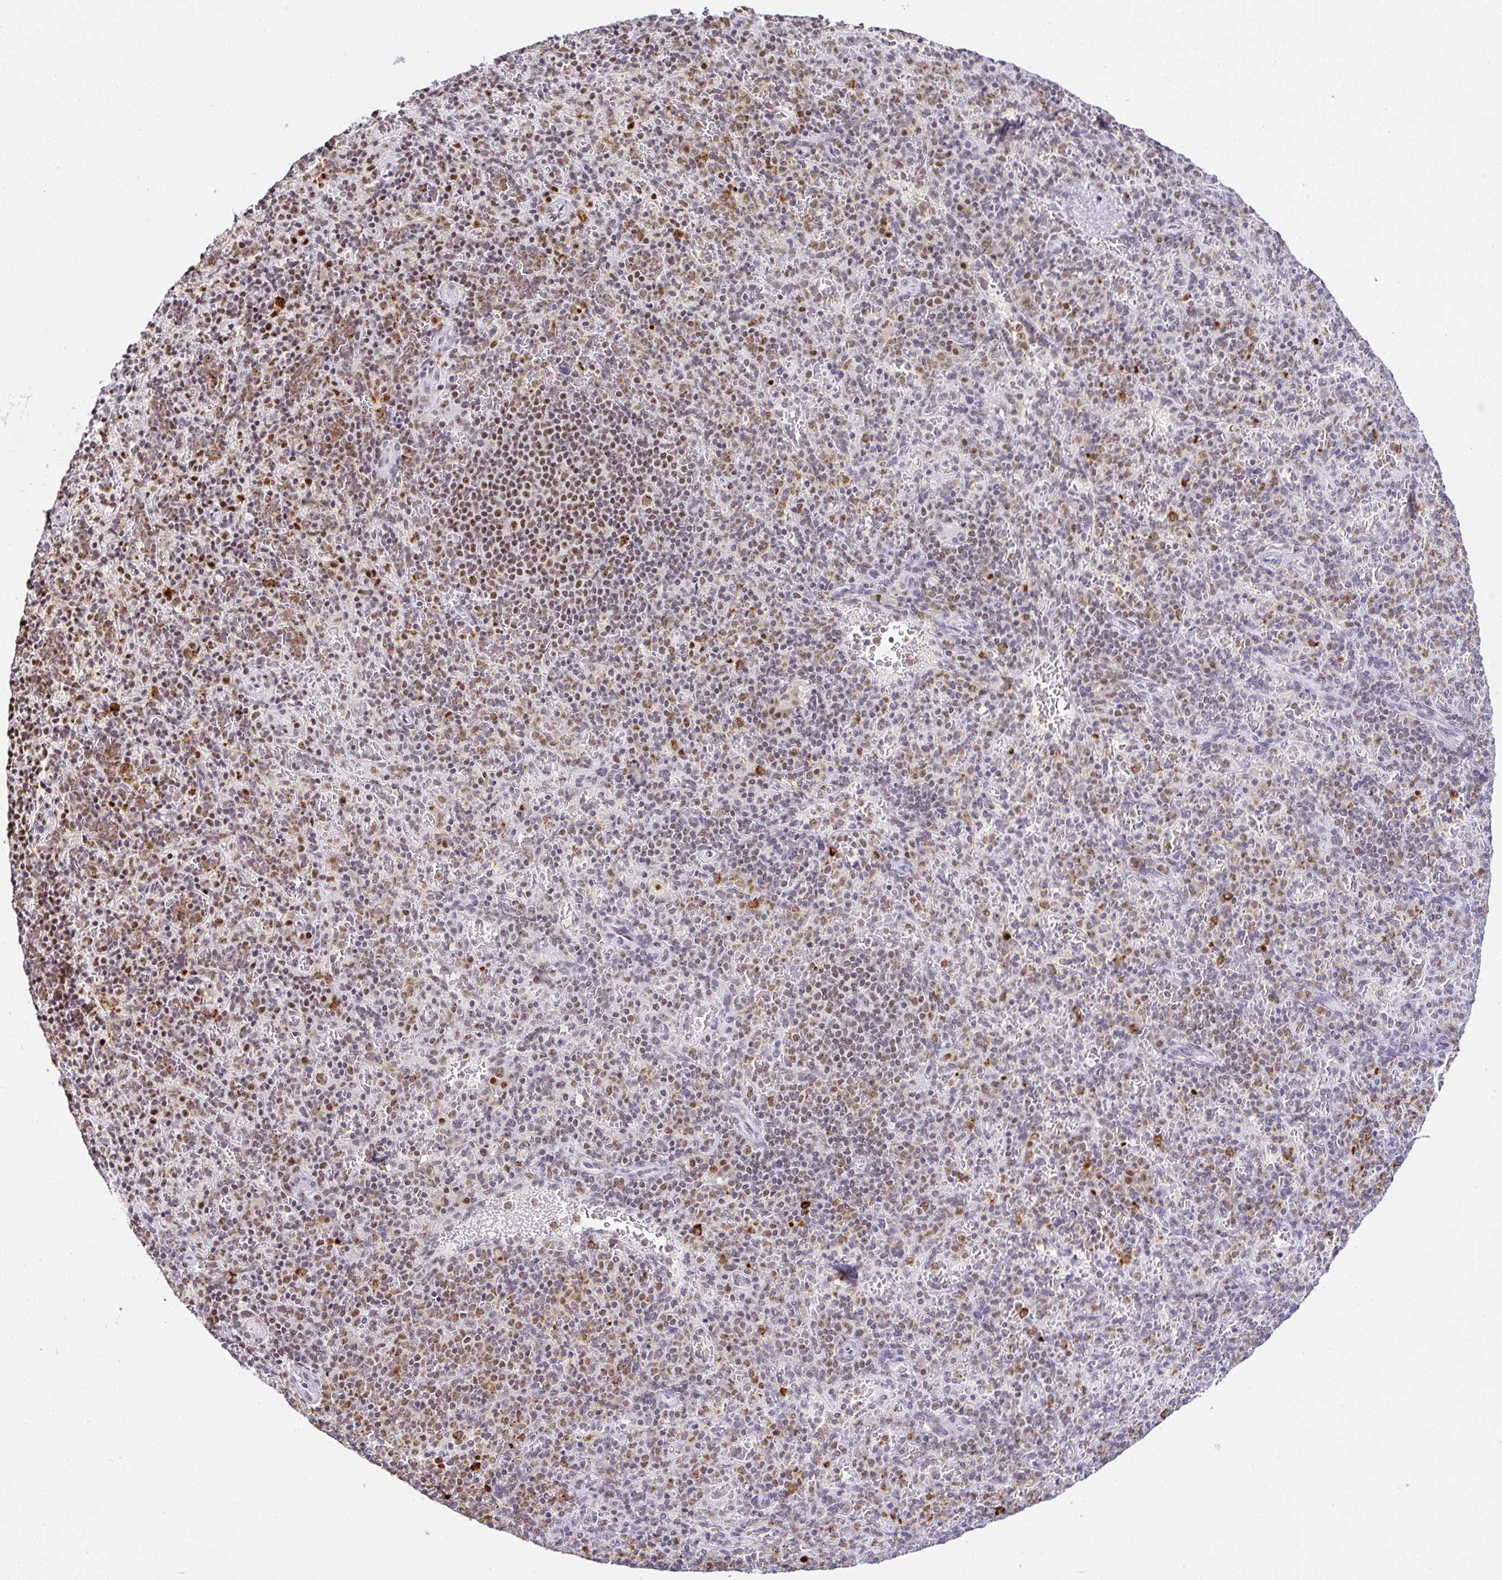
{"staining": {"intensity": "moderate", "quantity": "25%-75%", "location": "nuclear"}, "tissue": "spleen", "cell_type": "Cells in red pulp", "image_type": "normal", "snomed": [{"axis": "morphology", "description": "Normal tissue, NOS"}, {"axis": "topography", "description": "Spleen"}], "caption": "Human spleen stained with a brown dye reveals moderate nuclear positive expression in approximately 25%-75% of cells in red pulp.", "gene": "PTPN2", "patient": {"sex": "female", "age": 74}}